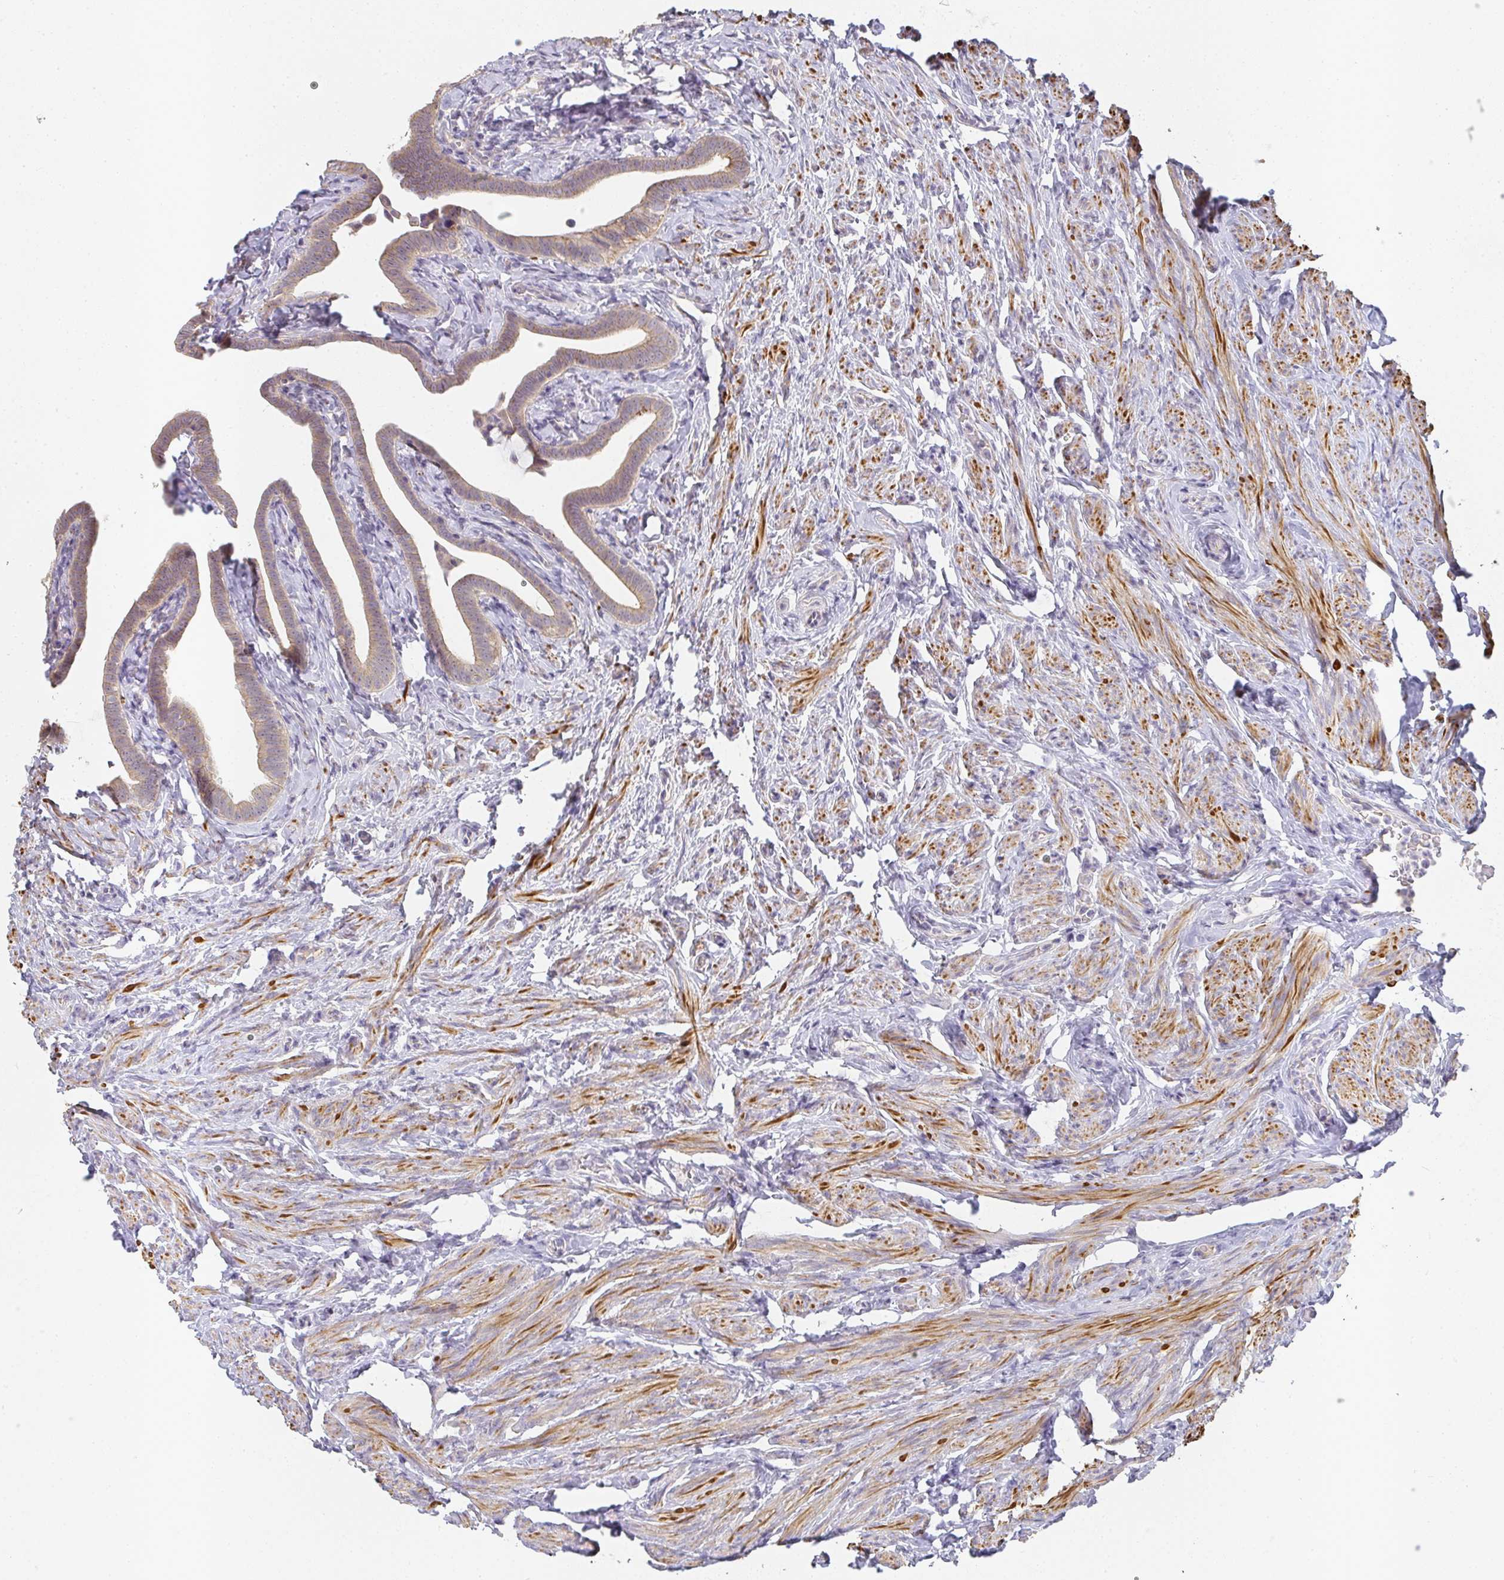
{"staining": {"intensity": "weak", "quantity": "<25%", "location": "cytoplasmic/membranous"}, "tissue": "fallopian tube", "cell_type": "Glandular cells", "image_type": "normal", "snomed": [{"axis": "morphology", "description": "Normal tissue, NOS"}, {"axis": "topography", "description": "Fallopian tube"}], "caption": "Fallopian tube stained for a protein using immunohistochemistry reveals no expression glandular cells.", "gene": "SLC35B3", "patient": {"sex": "female", "age": 69}}